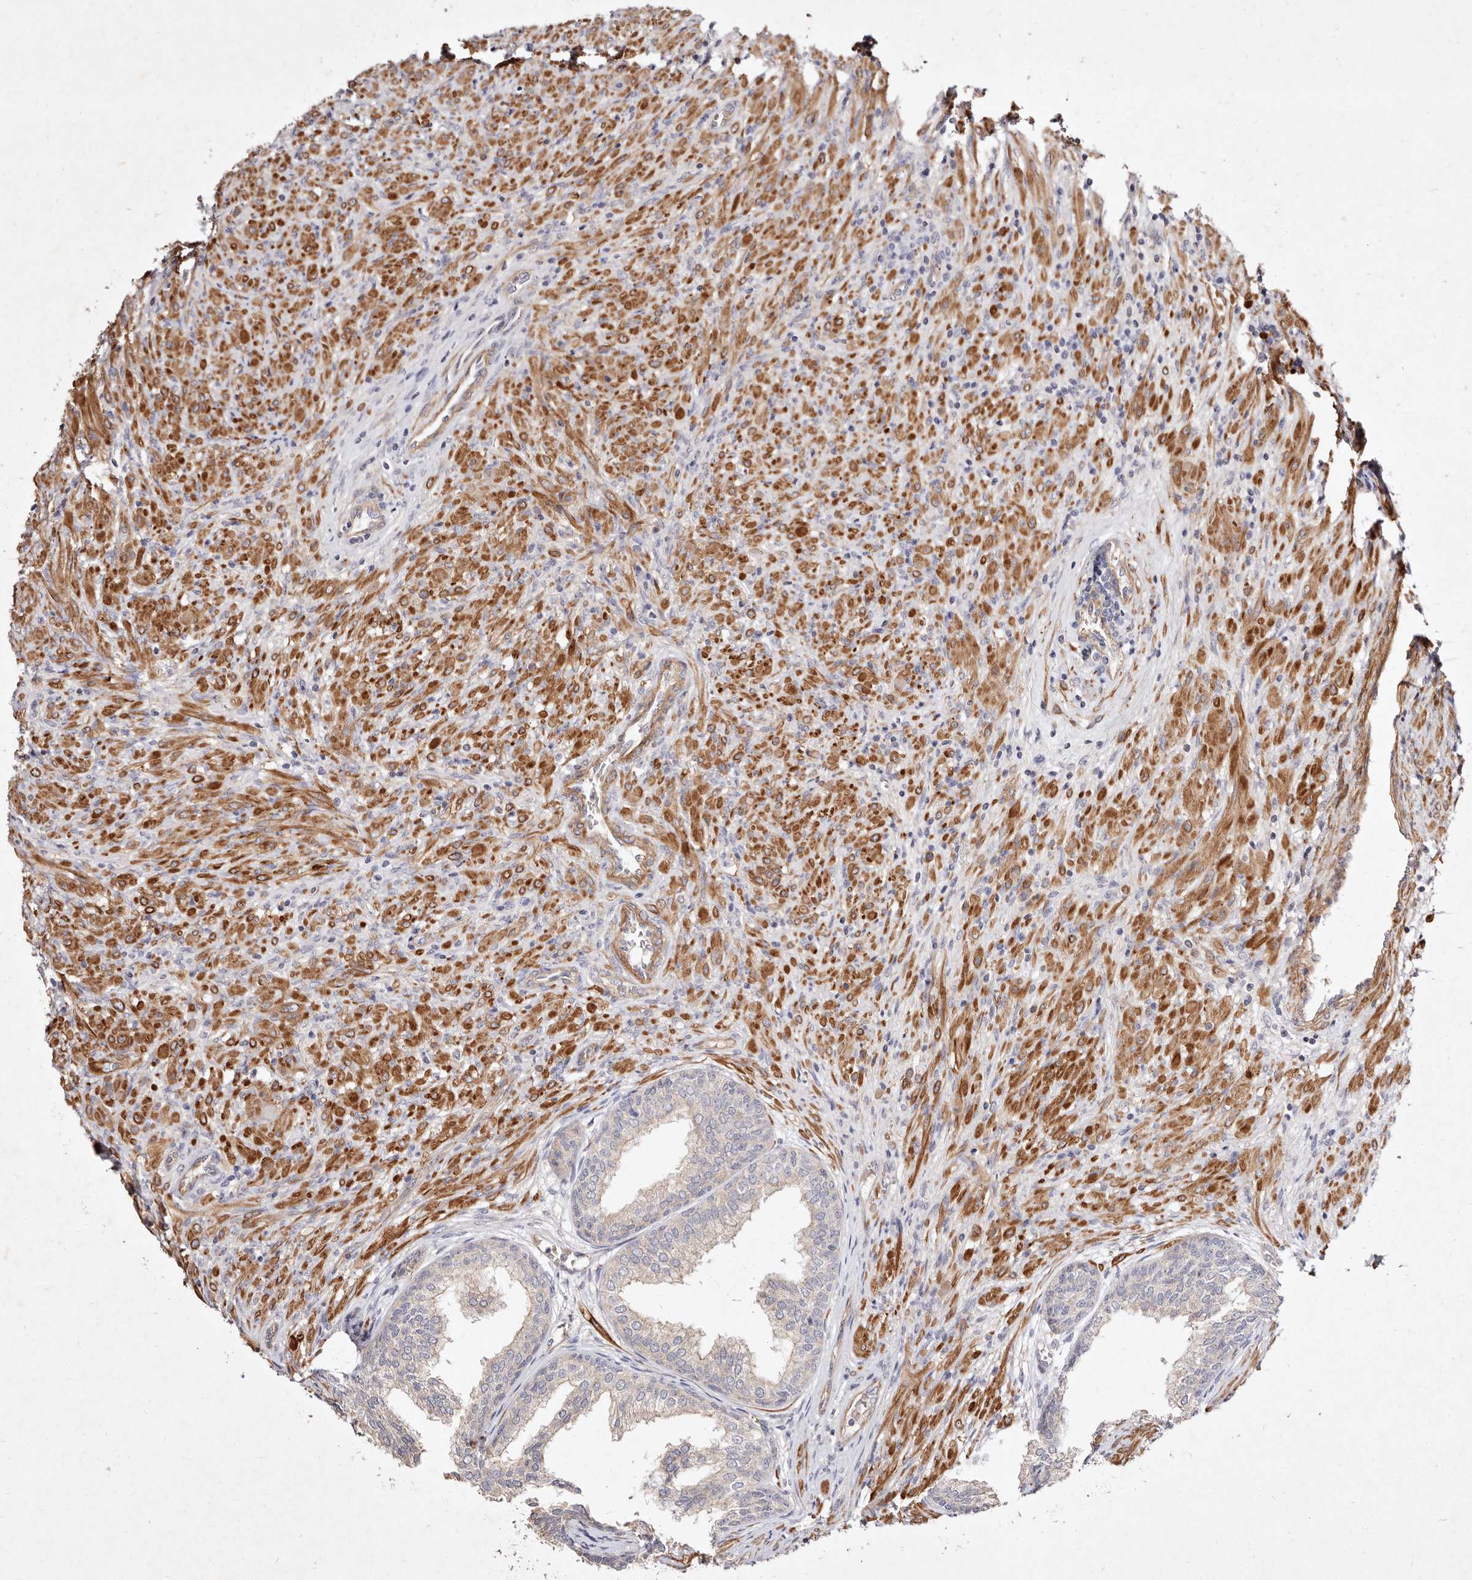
{"staining": {"intensity": "weak", "quantity": "<25%", "location": "cytoplasmic/membranous"}, "tissue": "prostate", "cell_type": "Glandular cells", "image_type": "normal", "snomed": [{"axis": "morphology", "description": "Normal tissue, NOS"}, {"axis": "topography", "description": "Prostate"}], "caption": "Immunohistochemistry (IHC) image of normal human prostate stained for a protein (brown), which exhibits no staining in glandular cells.", "gene": "MTMR11", "patient": {"sex": "male", "age": 76}}